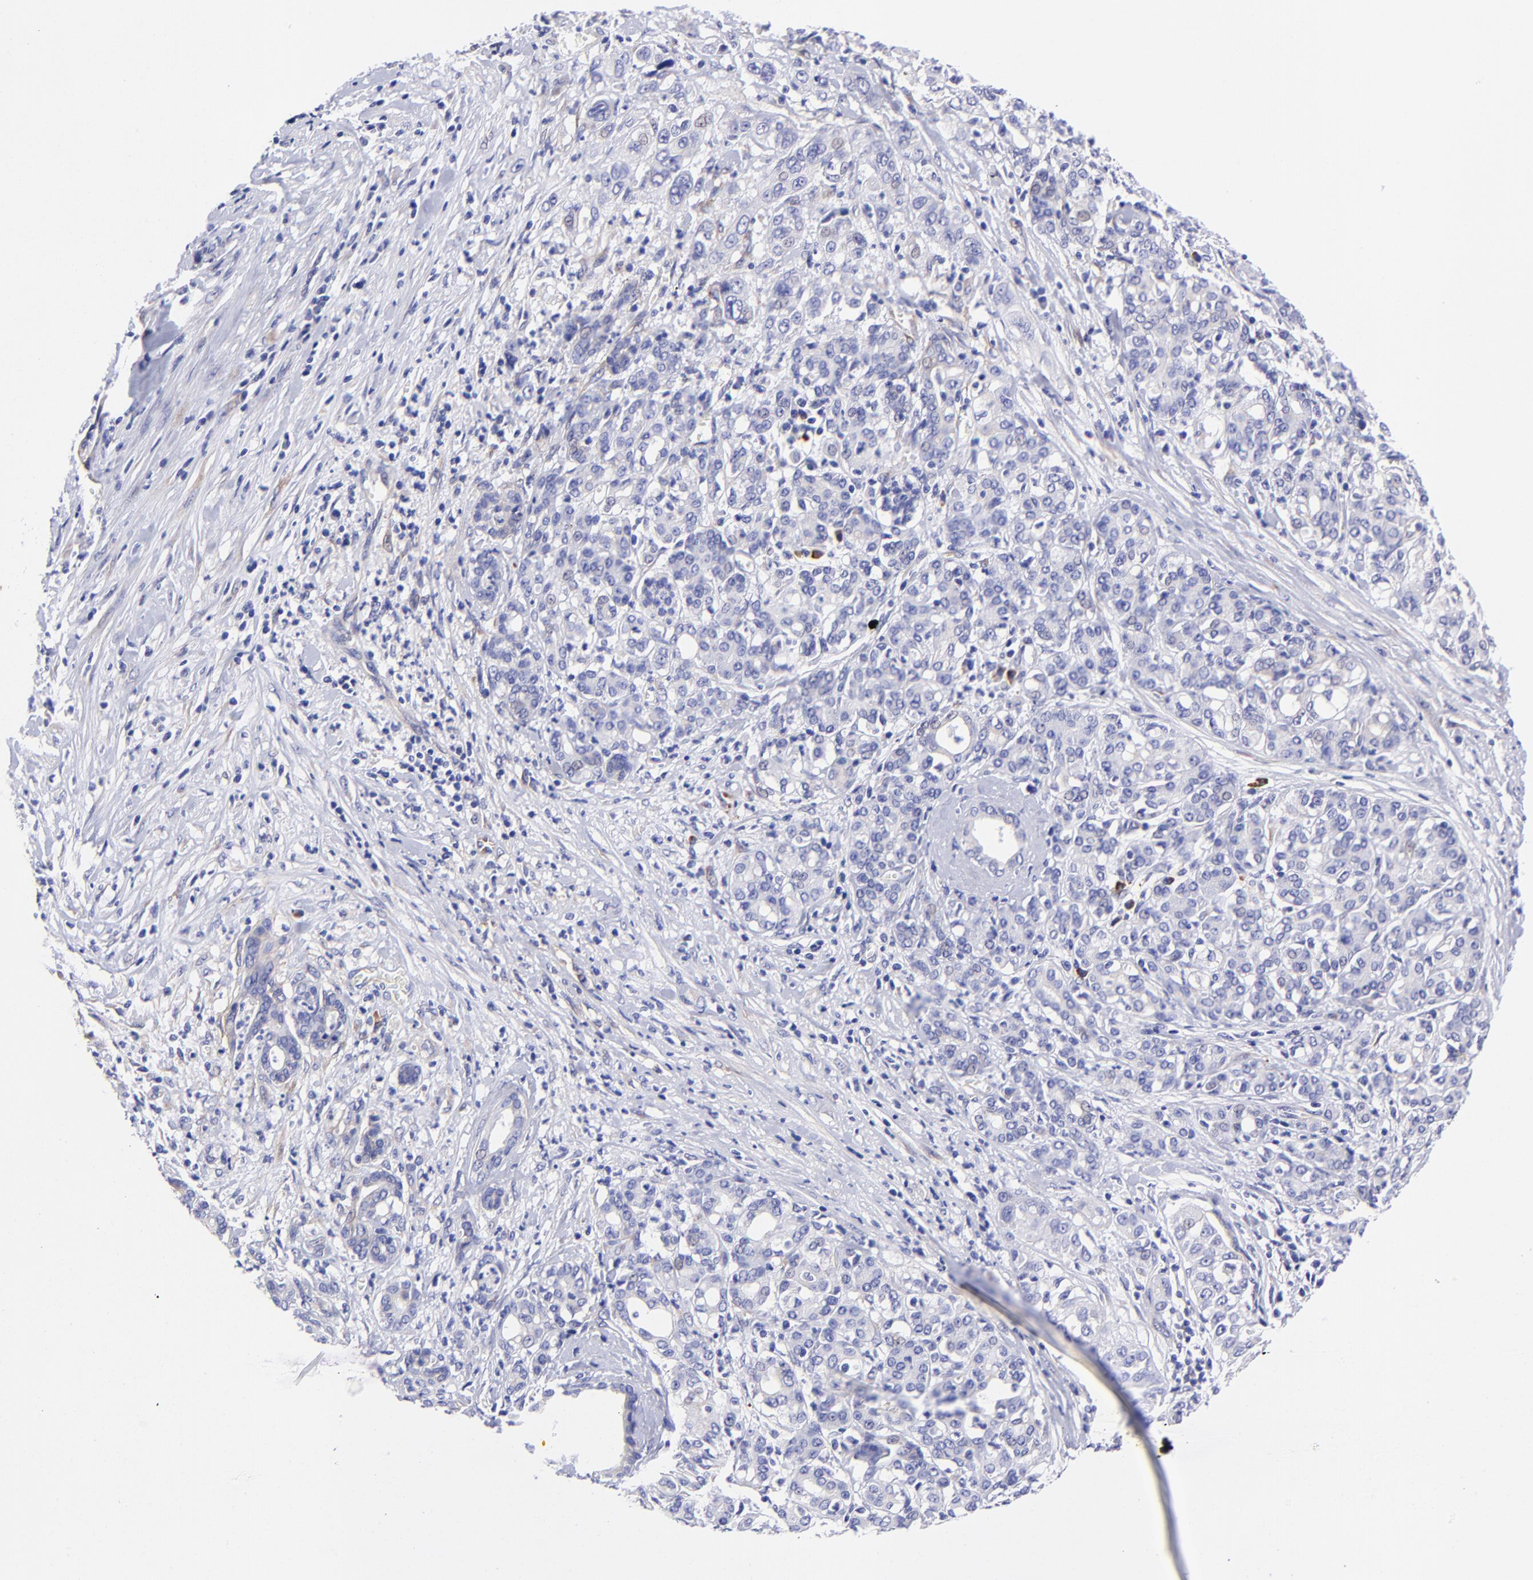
{"staining": {"intensity": "negative", "quantity": "none", "location": "none"}, "tissue": "pancreatic cancer", "cell_type": "Tumor cells", "image_type": "cancer", "snomed": [{"axis": "morphology", "description": "Adenocarcinoma, NOS"}, {"axis": "topography", "description": "Pancreas"}], "caption": "Immunohistochemistry (IHC) histopathology image of neoplastic tissue: human pancreatic cancer stained with DAB (3,3'-diaminobenzidine) reveals no significant protein positivity in tumor cells.", "gene": "PPFIBP1", "patient": {"sex": "female", "age": 52}}